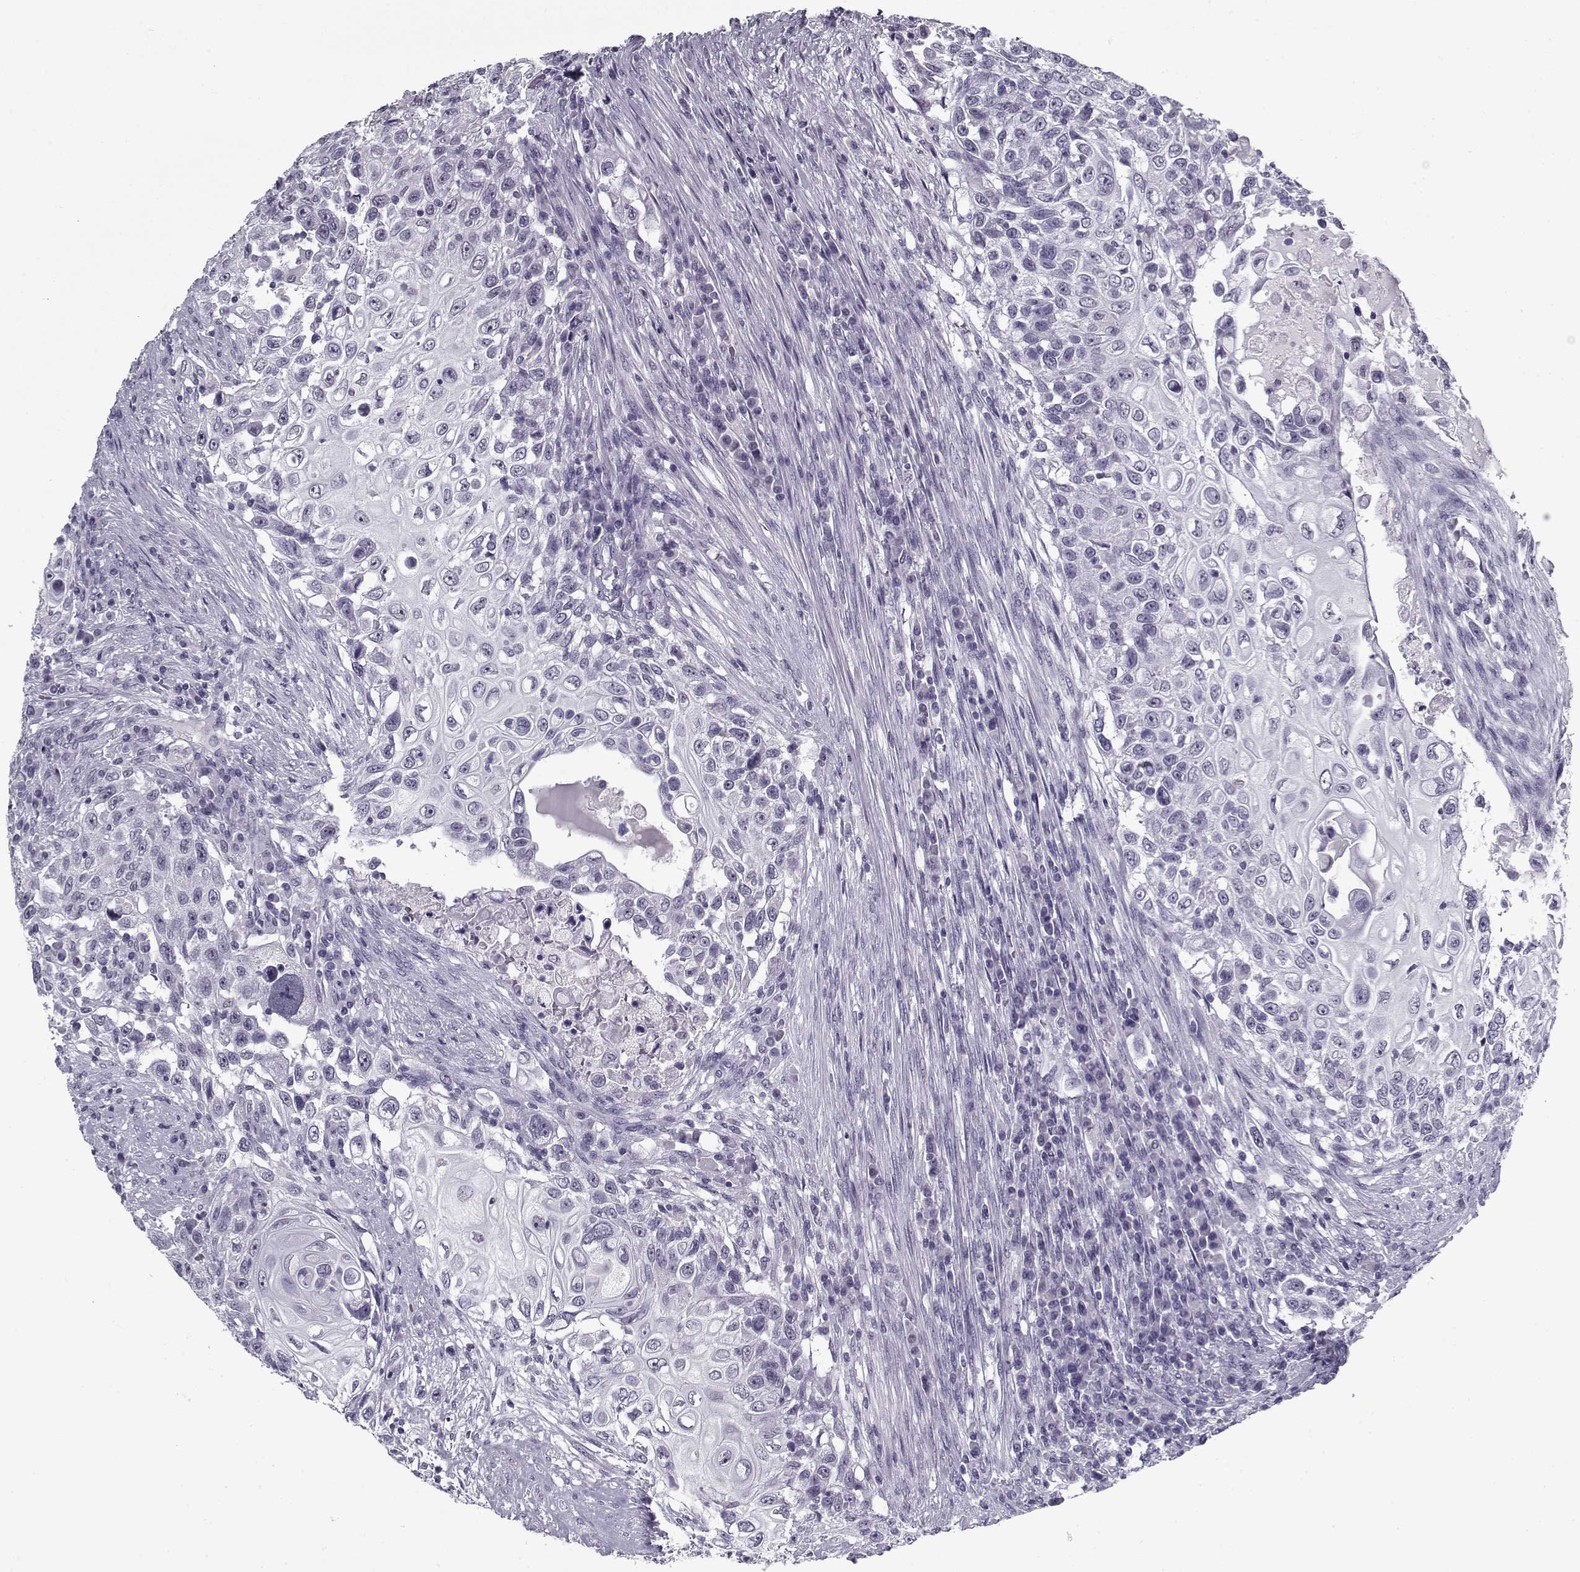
{"staining": {"intensity": "negative", "quantity": "none", "location": "none"}, "tissue": "urothelial cancer", "cell_type": "Tumor cells", "image_type": "cancer", "snomed": [{"axis": "morphology", "description": "Urothelial carcinoma, High grade"}, {"axis": "topography", "description": "Urinary bladder"}], "caption": "Tumor cells show no significant positivity in high-grade urothelial carcinoma.", "gene": "RNF32", "patient": {"sex": "female", "age": 56}}